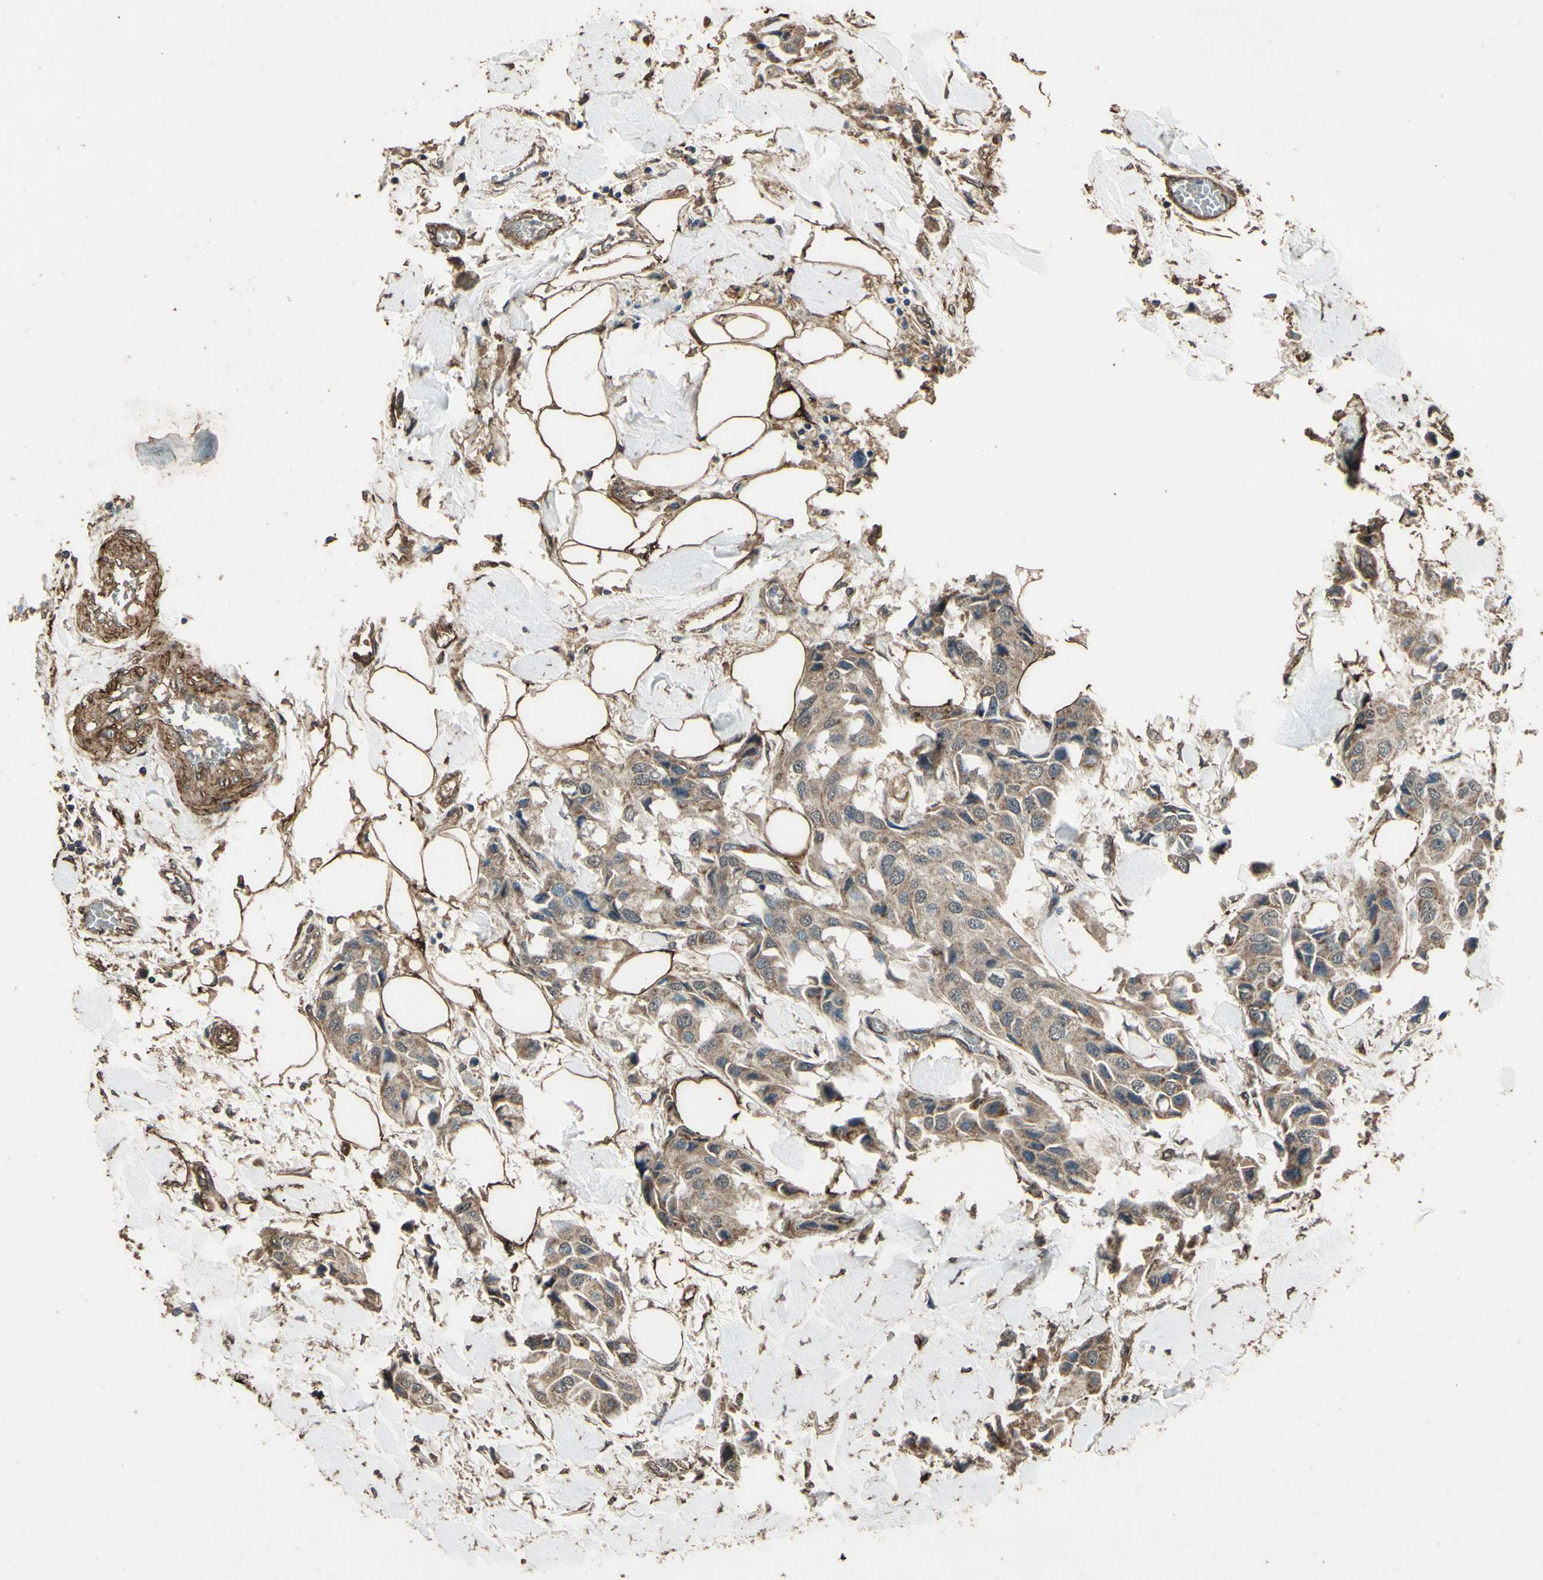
{"staining": {"intensity": "moderate", "quantity": ">75%", "location": "cytoplasmic/membranous"}, "tissue": "breast cancer", "cell_type": "Tumor cells", "image_type": "cancer", "snomed": [{"axis": "morphology", "description": "Duct carcinoma"}, {"axis": "topography", "description": "Breast"}], "caption": "Breast cancer (intraductal carcinoma) stained for a protein demonstrates moderate cytoplasmic/membranous positivity in tumor cells.", "gene": "TSPO", "patient": {"sex": "female", "age": 80}}